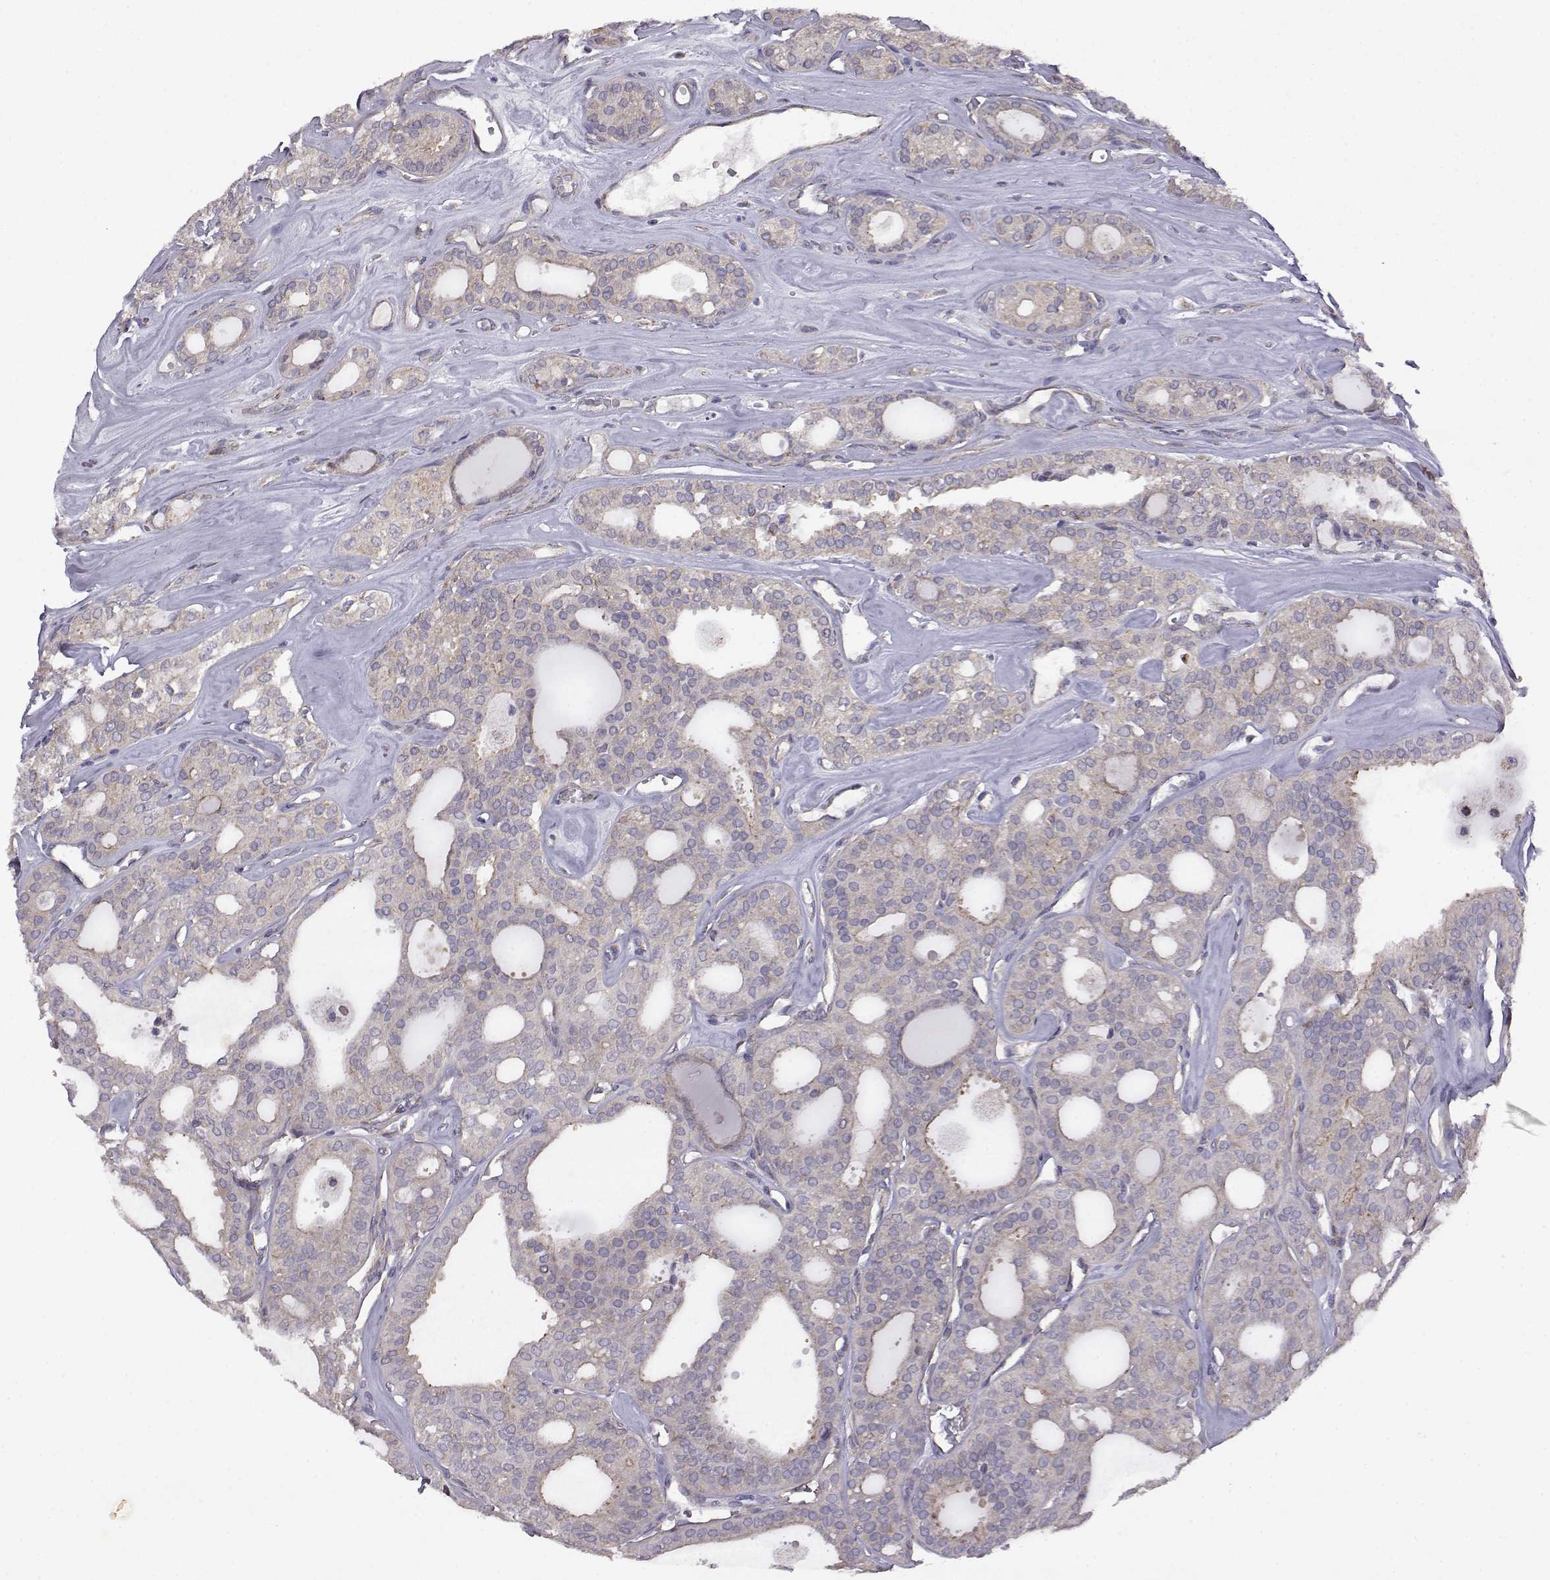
{"staining": {"intensity": "negative", "quantity": "none", "location": "none"}, "tissue": "thyroid cancer", "cell_type": "Tumor cells", "image_type": "cancer", "snomed": [{"axis": "morphology", "description": "Follicular adenoma carcinoma, NOS"}, {"axis": "topography", "description": "Thyroid gland"}], "caption": "A histopathology image of thyroid cancer stained for a protein exhibits no brown staining in tumor cells.", "gene": "DDC", "patient": {"sex": "male", "age": 75}}